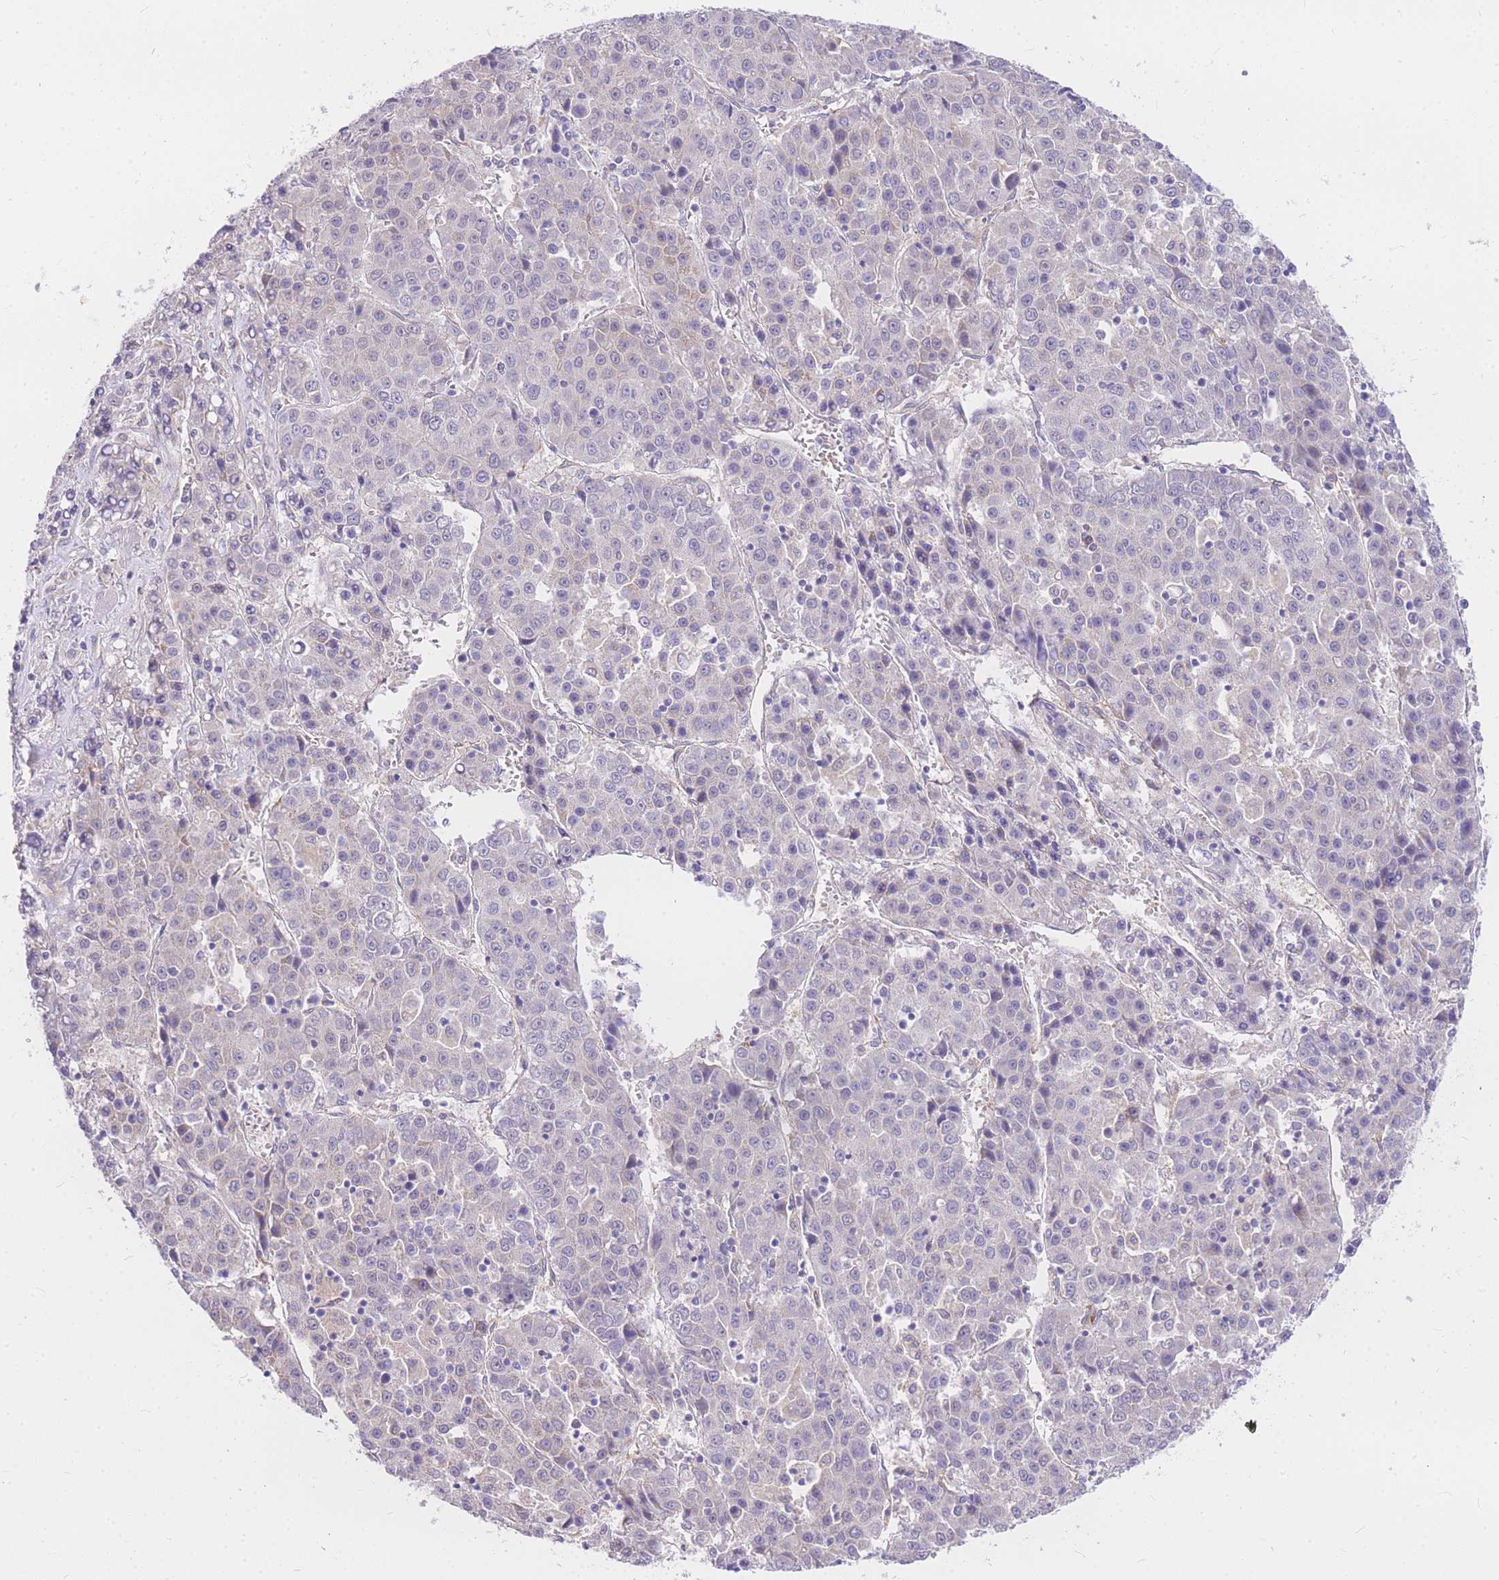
{"staining": {"intensity": "negative", "quantity": "none", "location": "none"}, "tissue": "liver cancer", "cell_type": "Tumor cells", "image_type": "cancer", "snomed": [{"axis": "morphology", "description": "Carcinoma, Hepatocellular, NOS"}, {"axis": "topography", "description": "Liver"}], "caption": "This is an immunohistochemistry (IHC) micrograph of human liver hepatocellular carcinoma. There is no positivity in tumor cells.", "gene": "S100PBP", "patient": {"sex": "female", "age": 53}}